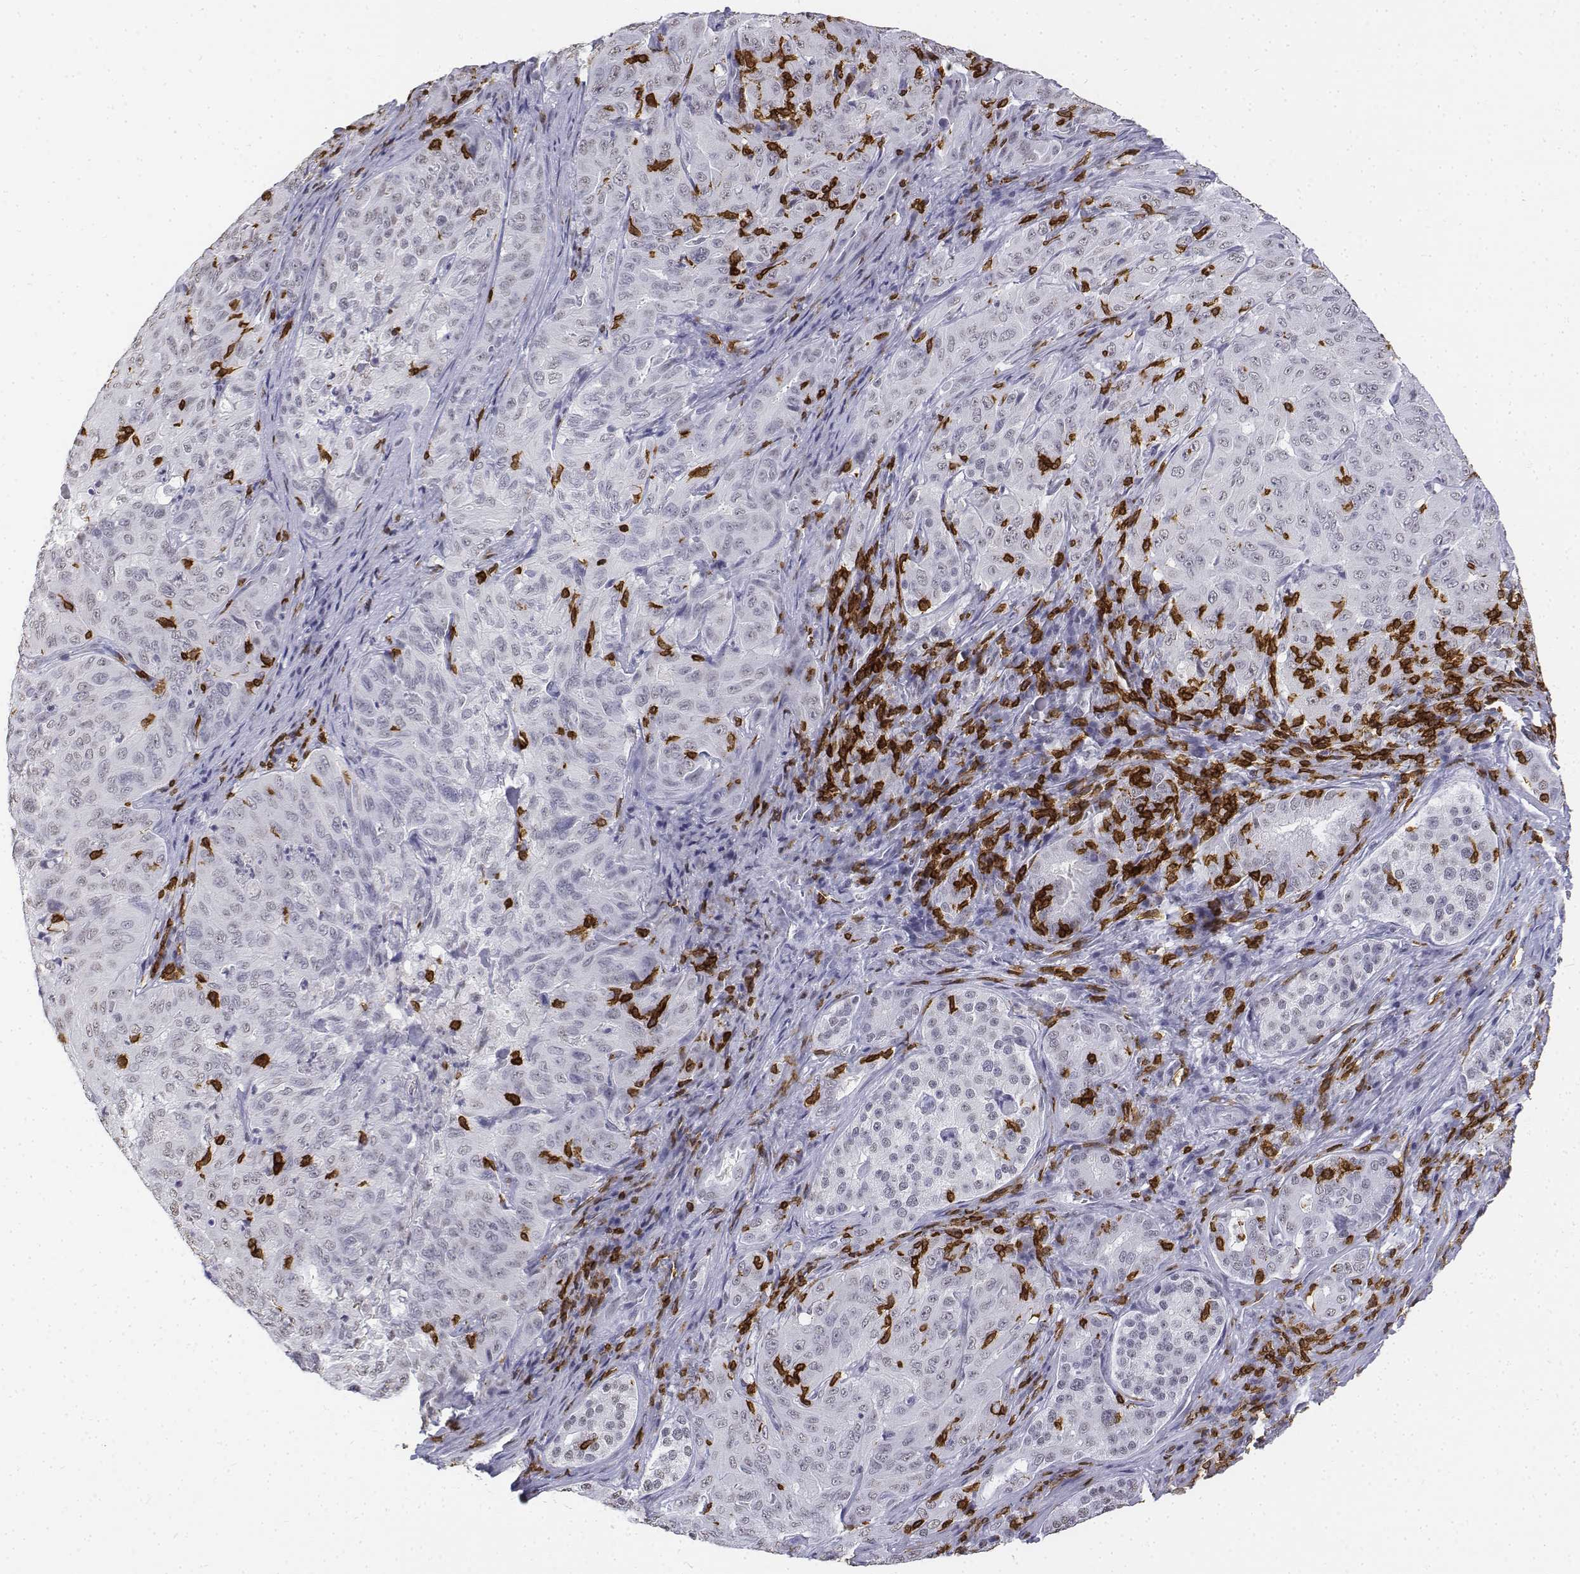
{"staining": {"intensity": "negative", "quantity": "none", "location": "none"}, "tissue": "pancreatic cancer", "cell_type": "Tumor cells", "image_type": "cancer", "snomed": [{"axis": "morphology", "description": "Adenocarcinoma, NOS"}, {"axis": "topography", "description": "Pancreas"}], "caption": "Adenocarcinoma (pancreatic) was stained to show a protein in brown. There is no significant positivity in tumor cells.", "gene": "CD3E", "patient": {"sex": "male", "age": 63}}